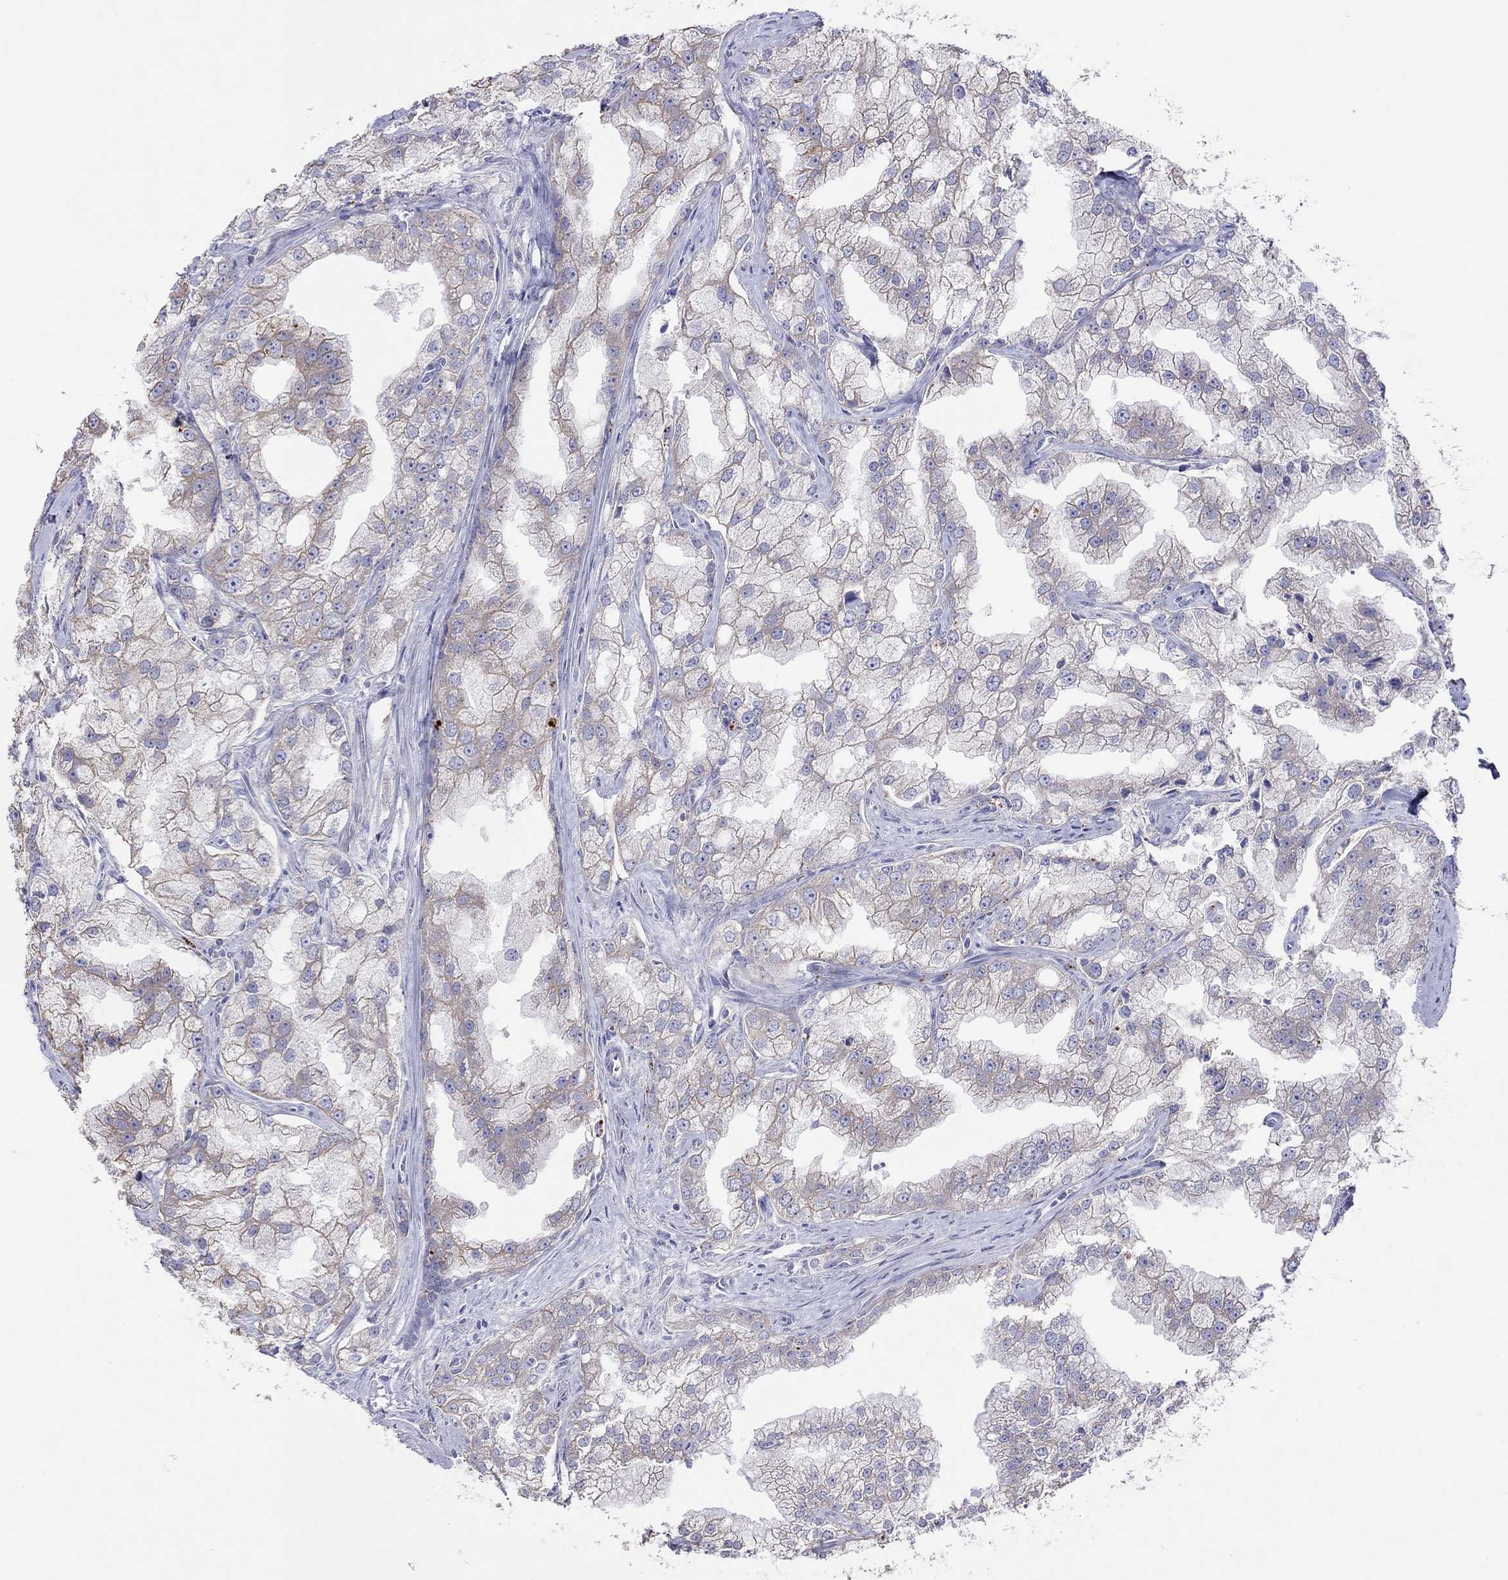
{"staining": {"intensity": "negative", "quantity": "none", "location": "none"}, "tissue": "prostate cancer", "cell_type": "Tumor cells", "image_type": "cancer", "snomed": [{"axis": "morphology", "description": "Adenocarcinoma, NOS"}, {"axis": "topography", "description": "Prostate"}], "caption": "An immunohistochemistry histopathology image of prostate adenocarcinoma is shown. There is no staining in tumor cells of prostate adenocarcinoma.", "gene": "COL9A1", "patient": {"sex": "male", "age": 70}}